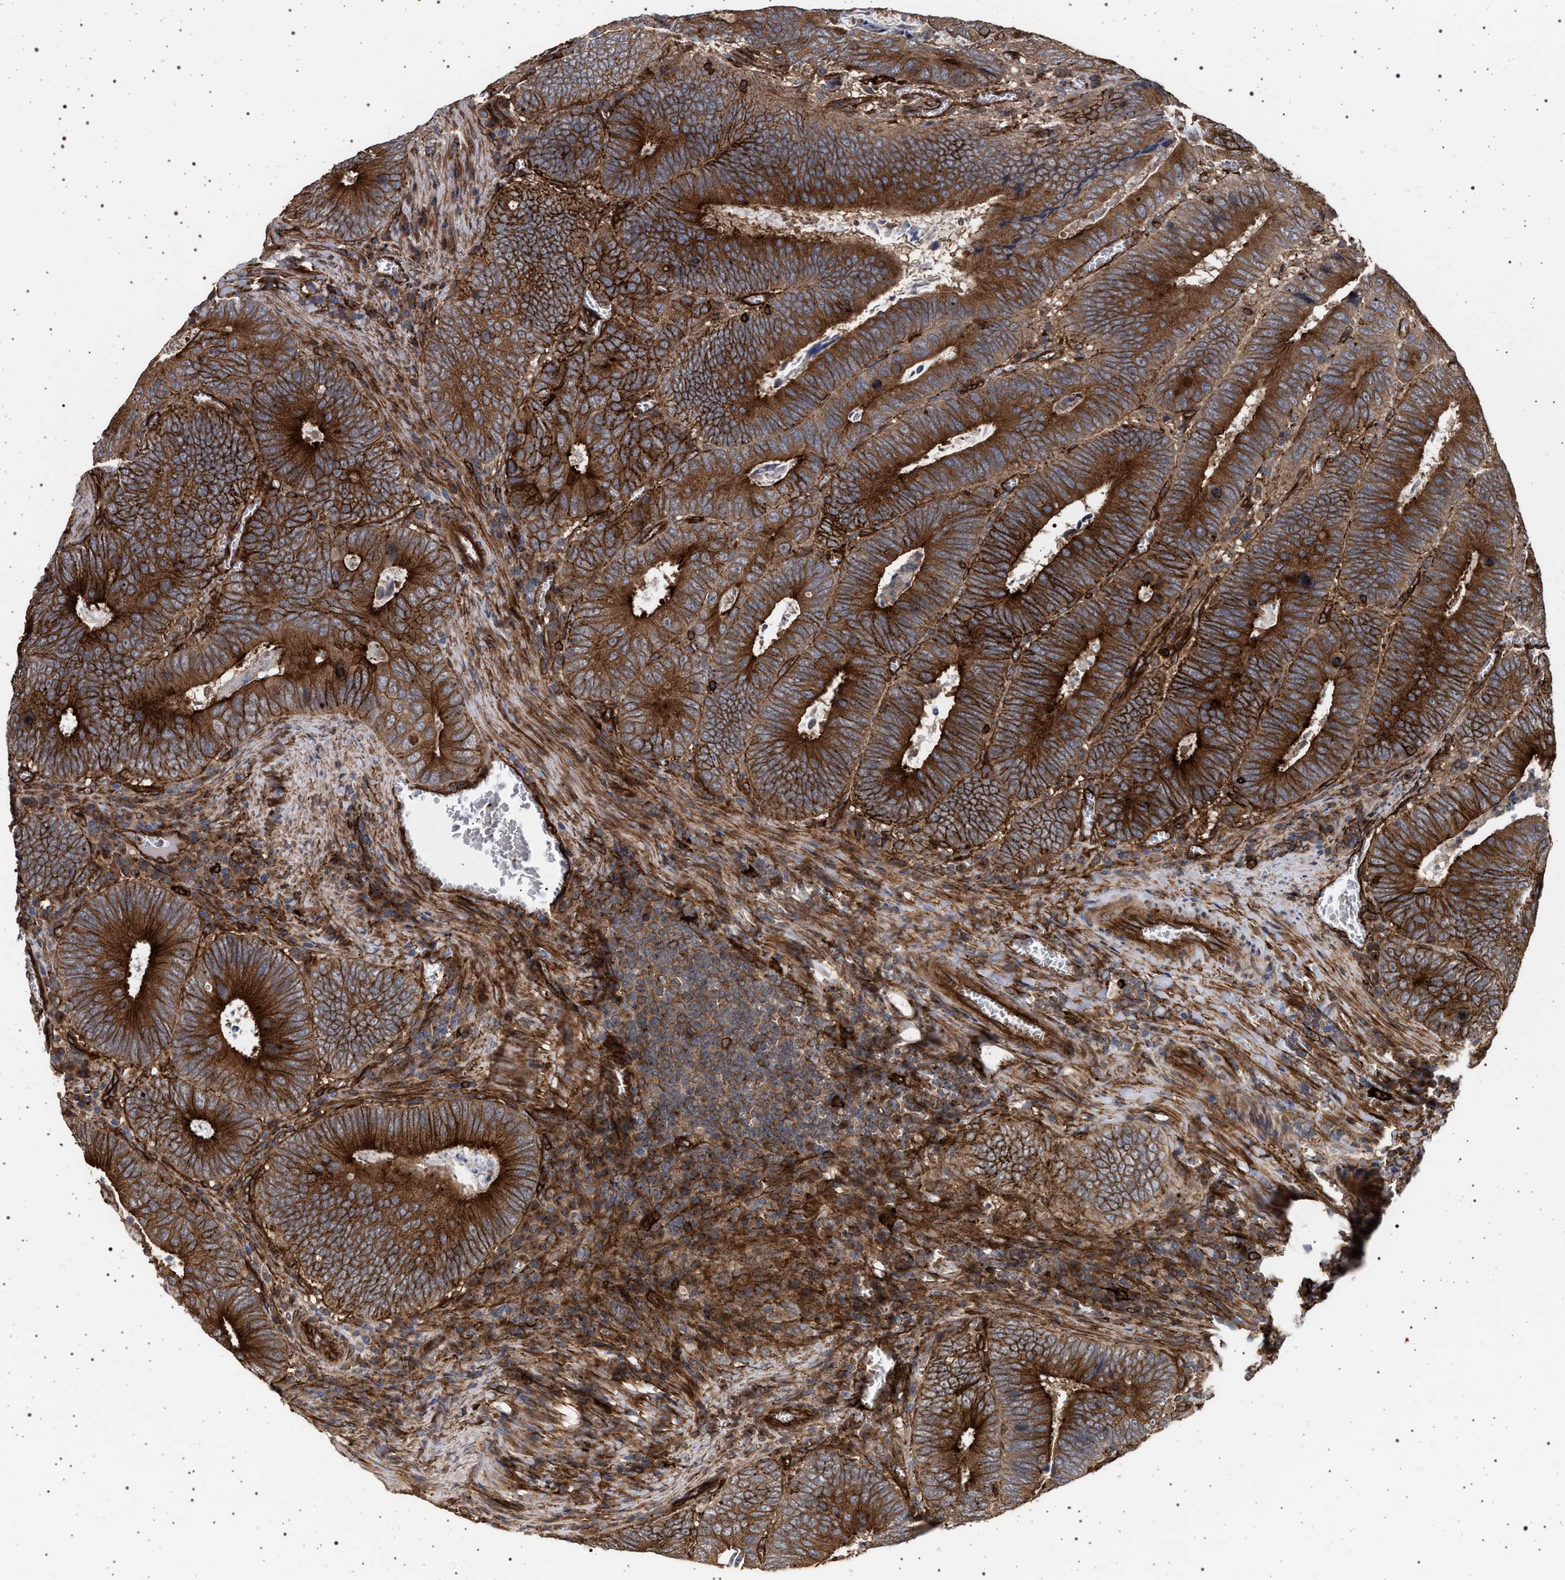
{"staining": {"intensity": "strong", "quantity": ">75%", "location": "cytoplasmic/membranous"}, "tissue": "colorectal cancer", "cell_type": "Tumor cells", "image_type": "cancer", "snomed": [{"axis": "morphology", "description": "Inflammation, NOS"}, {"axis": "morphology", "description": "Adenocarcinoma, NOS"}, {"axis": "topography", "description": "Colon"}], "caption": "Immunohistochemistry (DAB (3,3'-diaminobenzidine)) staining of adenocarcinoma (colorectal) reveals strong cytoplasmic/membranous protein positivity in approximately >75% of tumor cells.", "gene": "IFT20", "patient": {"sex": "male", "age": 72}}